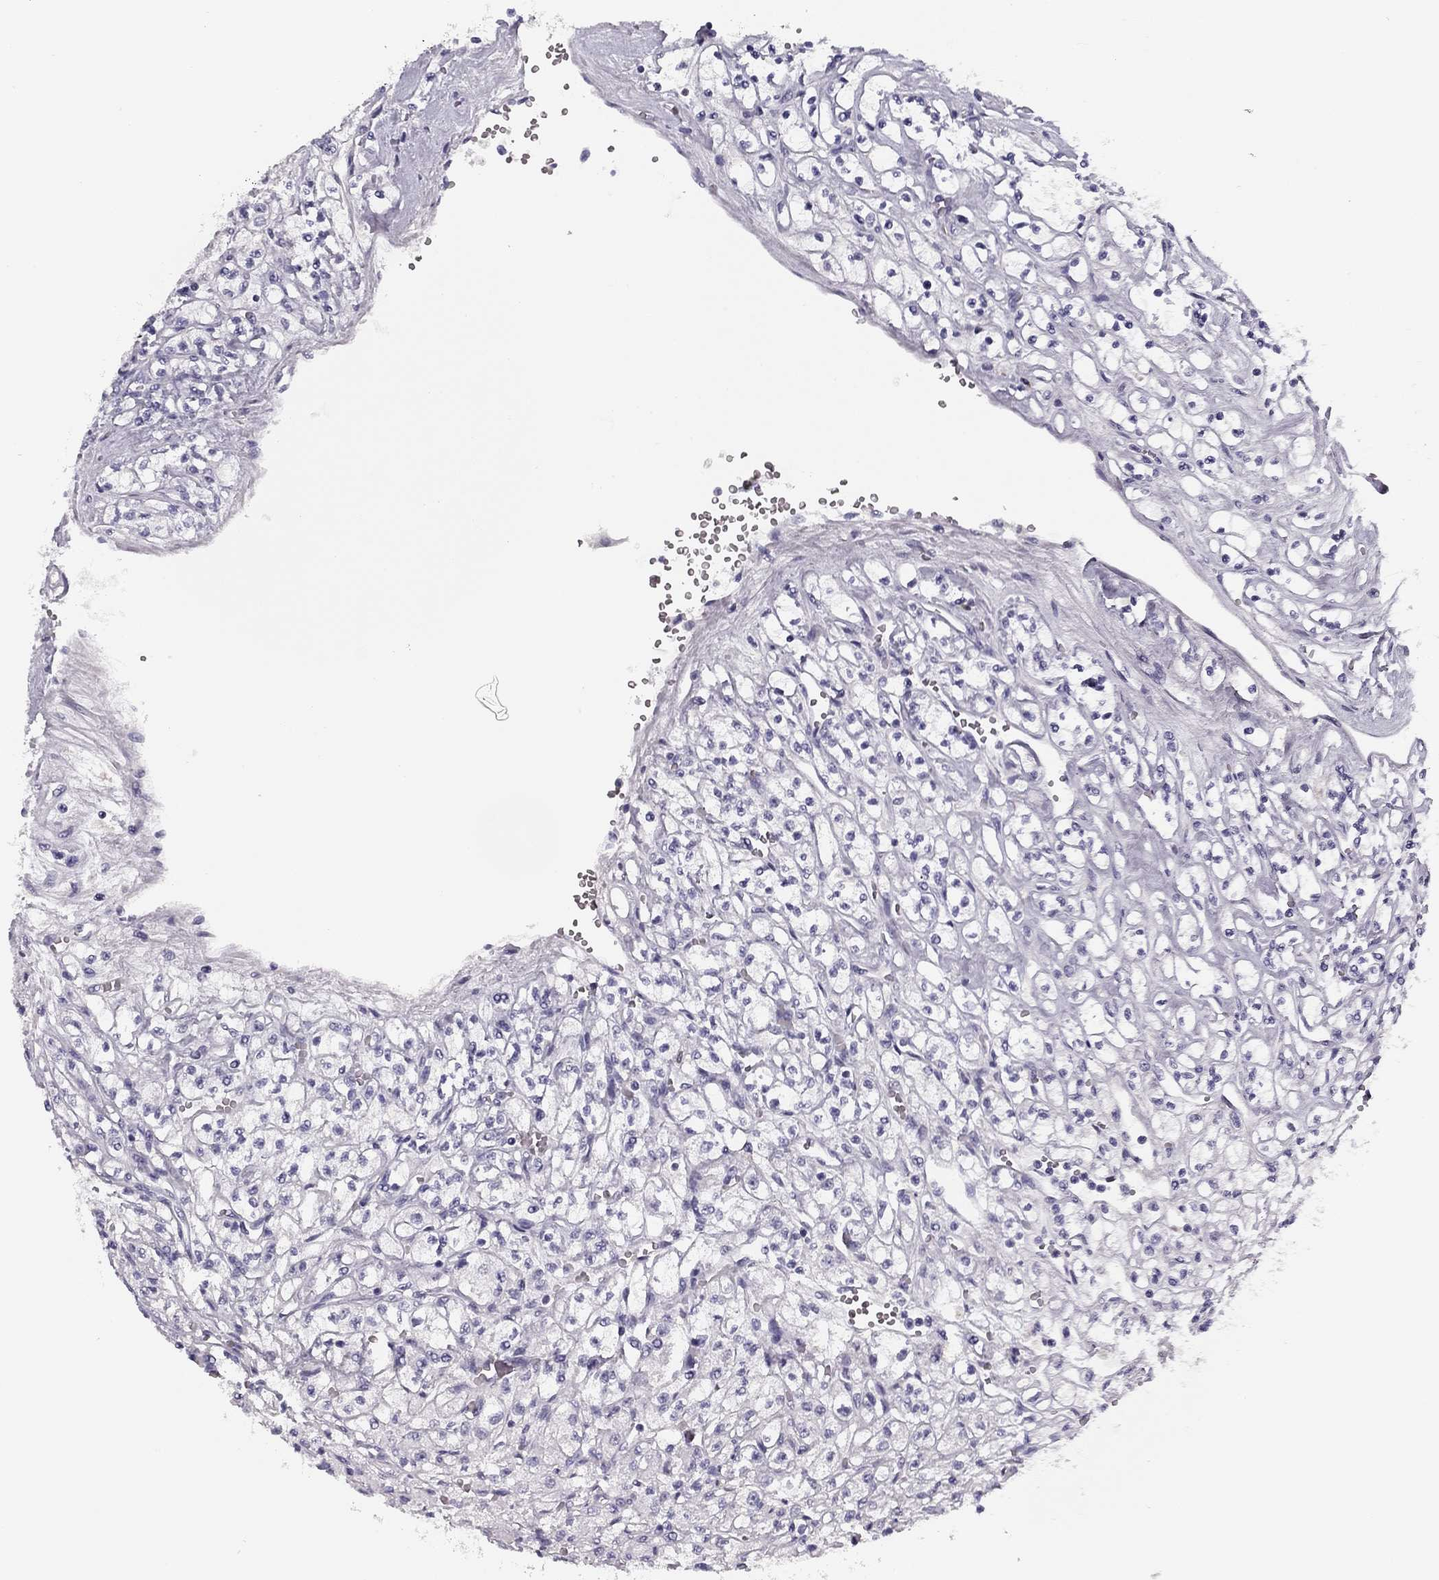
{"staining": {"intensity": "negative", "quantity": "none", "location": "none"}, "tissue": "renal cancer", "cell_type": "Tumor cells", "image_type": "cancer", "snomed": [{"axis": "morphology", "description": "Adenocarcinoma, NOS"}, {"axis": "topography", "description": "Kidney"}], "caption": "A high-resolution photomicrograph shows immunohistochemistry (IHC) staining of adenocarcinoma (renal), which exhibits no significant staining in tumor cells.", "gene": "MC5R", "patient": {"sex": "female", "age": 70}}